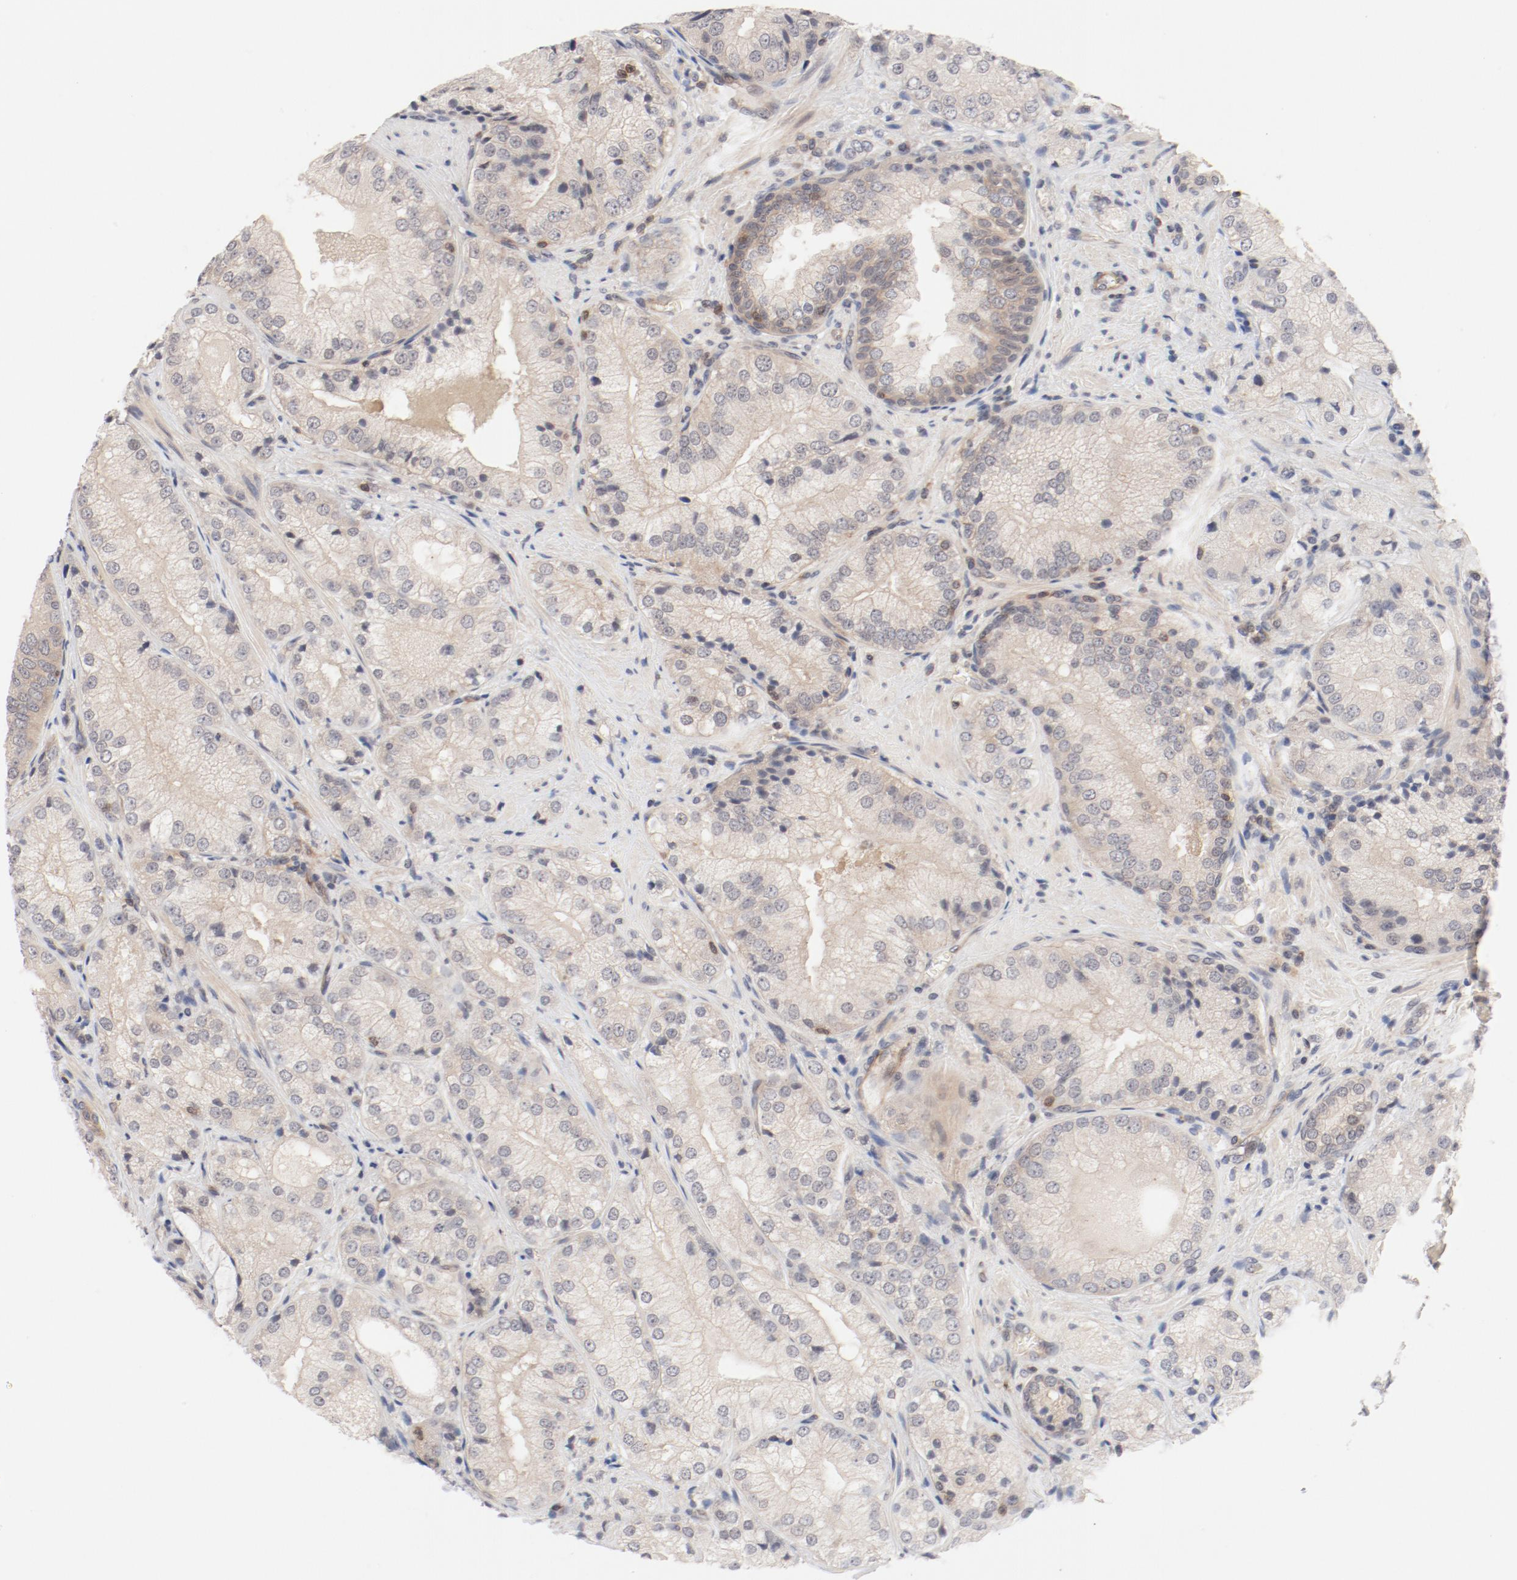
{"staining": {"intensity": "weak", "quantity": "<25%", "location": "cytoplasmic/membranous"}, "tissue": "prostate cancer", "cell_type": "Tumor cells", "image_type": "cancer", "snomed": [{"axis": "morphology", "description": "Adenocarcinoma, Low grade"}, {"axis": "topography", "description": "Prostate"}], "caption": "IHC of prostate low-grade adenocarcinoma displays no expression in tumor cells.", "gene": "ZNF267", "patient": {"sex": "male", "age": 60}}